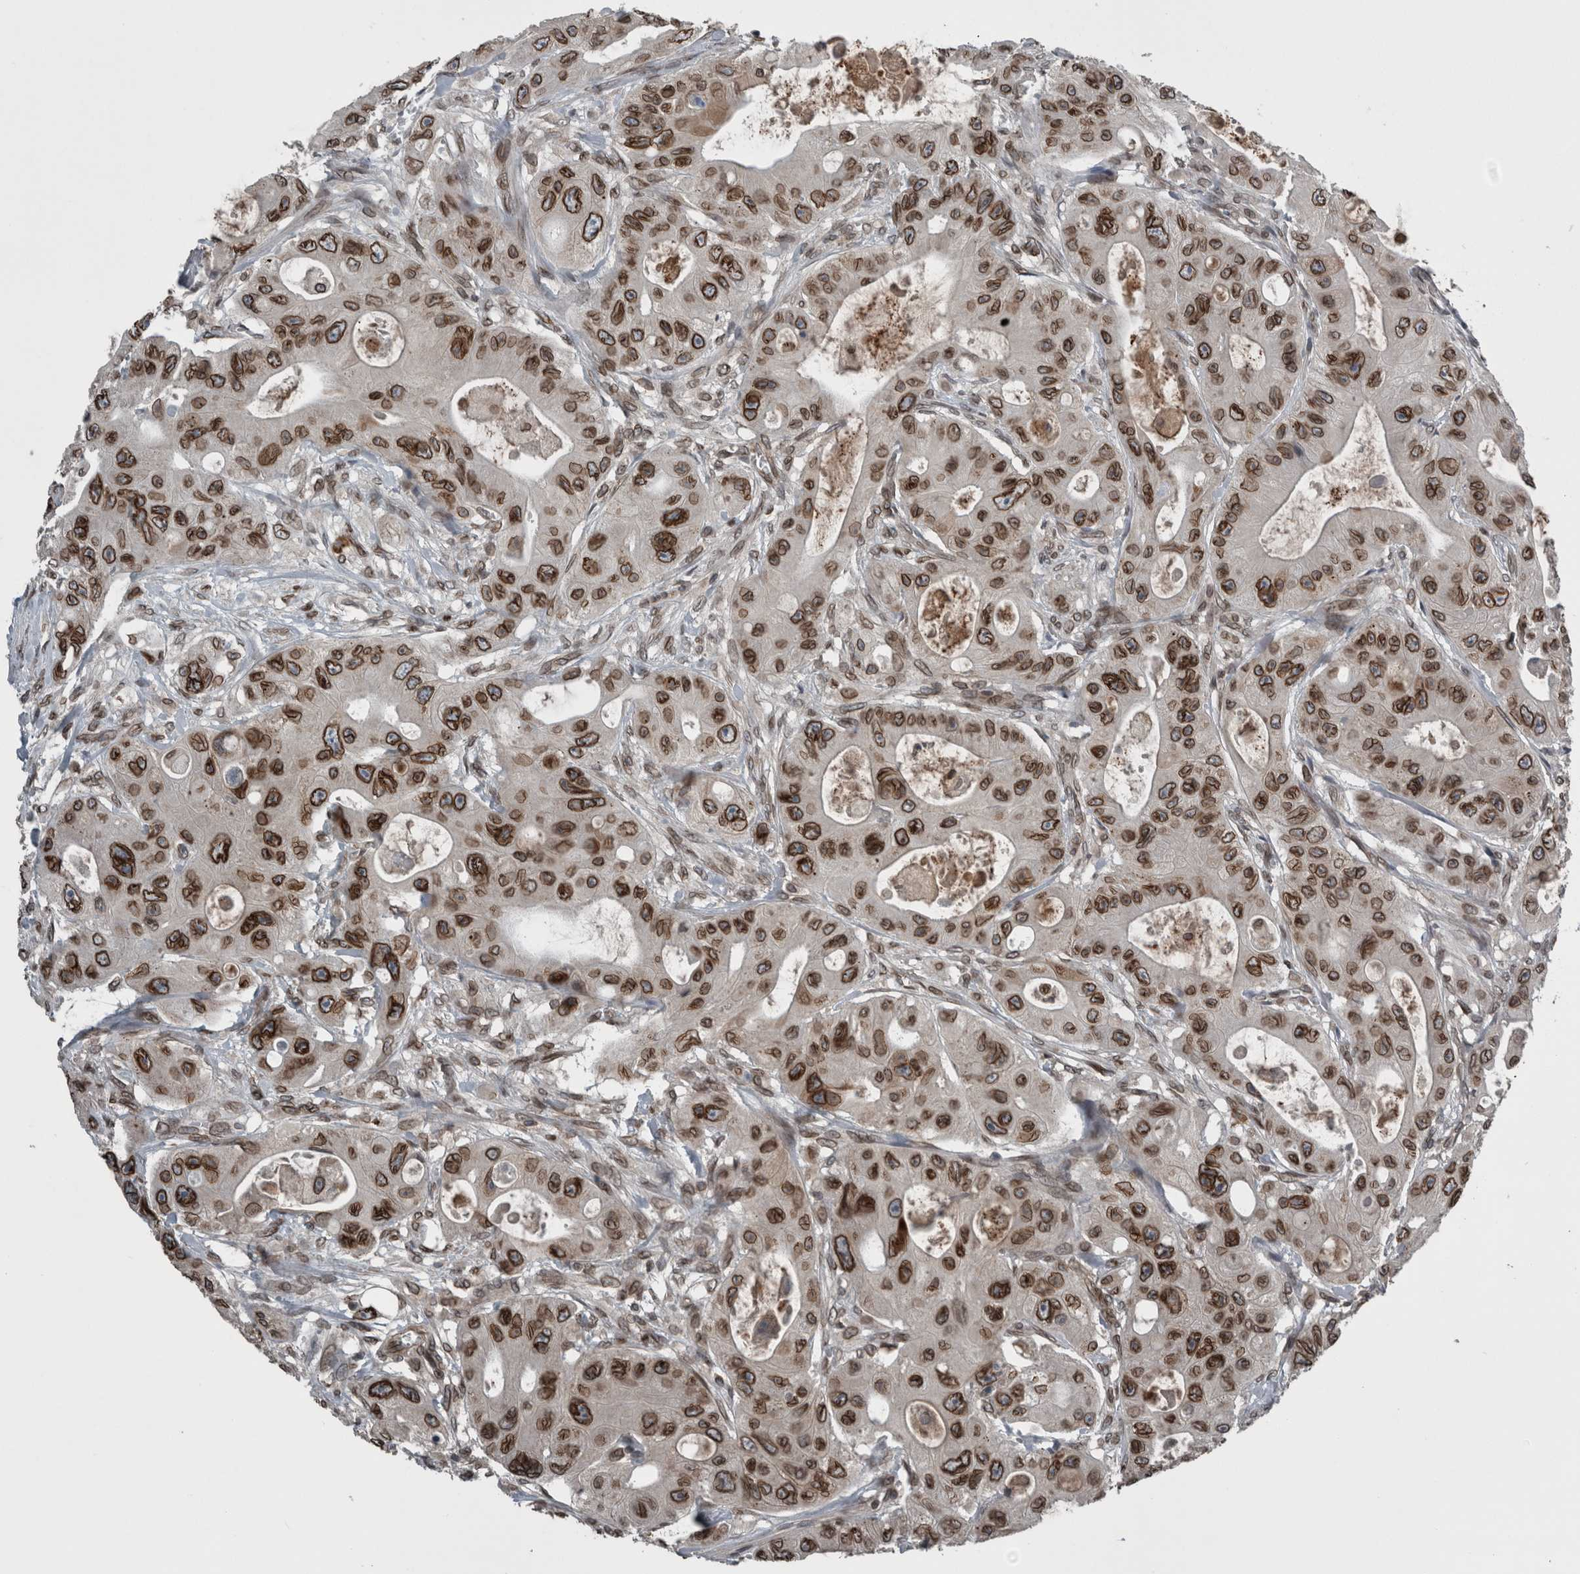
{"staining": {"intensity": "strong", "quantity": ">75%", "location": "cytoplasmic/membranous,nuclear"}, "tissue": "colorectal cancer", "cell_type": "Tumor cells", "image_type": "cancer", "snomed": [{"axis": "morphology", "description": "Adenocarcinoma, NOS"}, {"axis": "topography", "description": "Colon"}], "caption": "A brown stain shows strong cytoplasmic/membranous and nuclear positivity of a protein in human colorectal cancer (adenocarcinoma) tumor cells.", "gene": "RANBP2", "patient": {"sex": "female", "age": 46}}